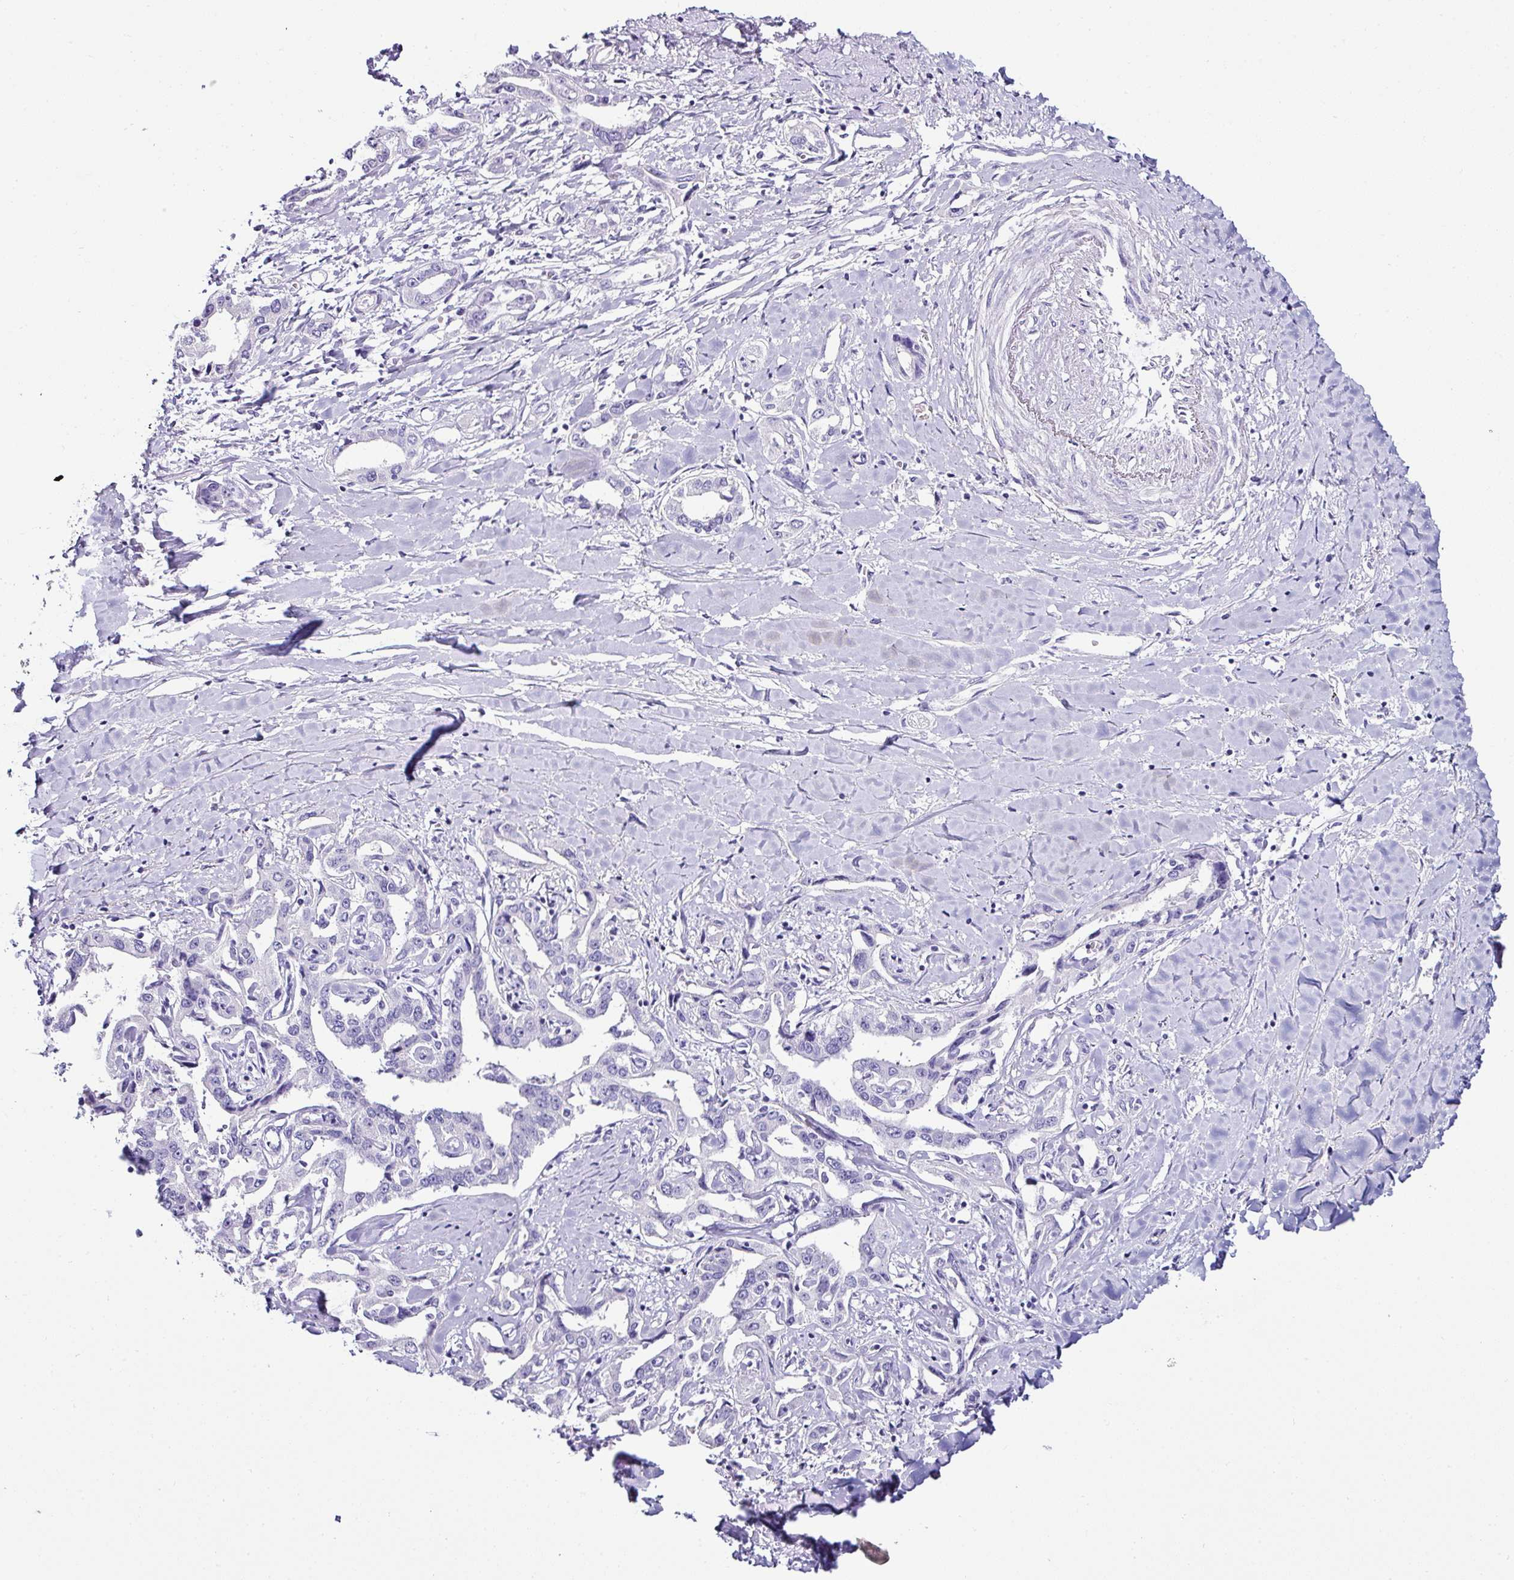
{"staining": {"intensity": "negative", "quantity": "none", "location": "none"}, "tissue": "liver cancer", "cell_type": "Tumor cells", "image_type": "cancer", "snomed": [{"axis": "morphology", "description": "Cholangiocarcinoma"}, {"axis": "topography", "description": "Liver"}], "caption": "Tumor cells show no significant staining in liver cancer.", "gene": "NAPSA", "patient": {"sex": "male", "age": 59}}